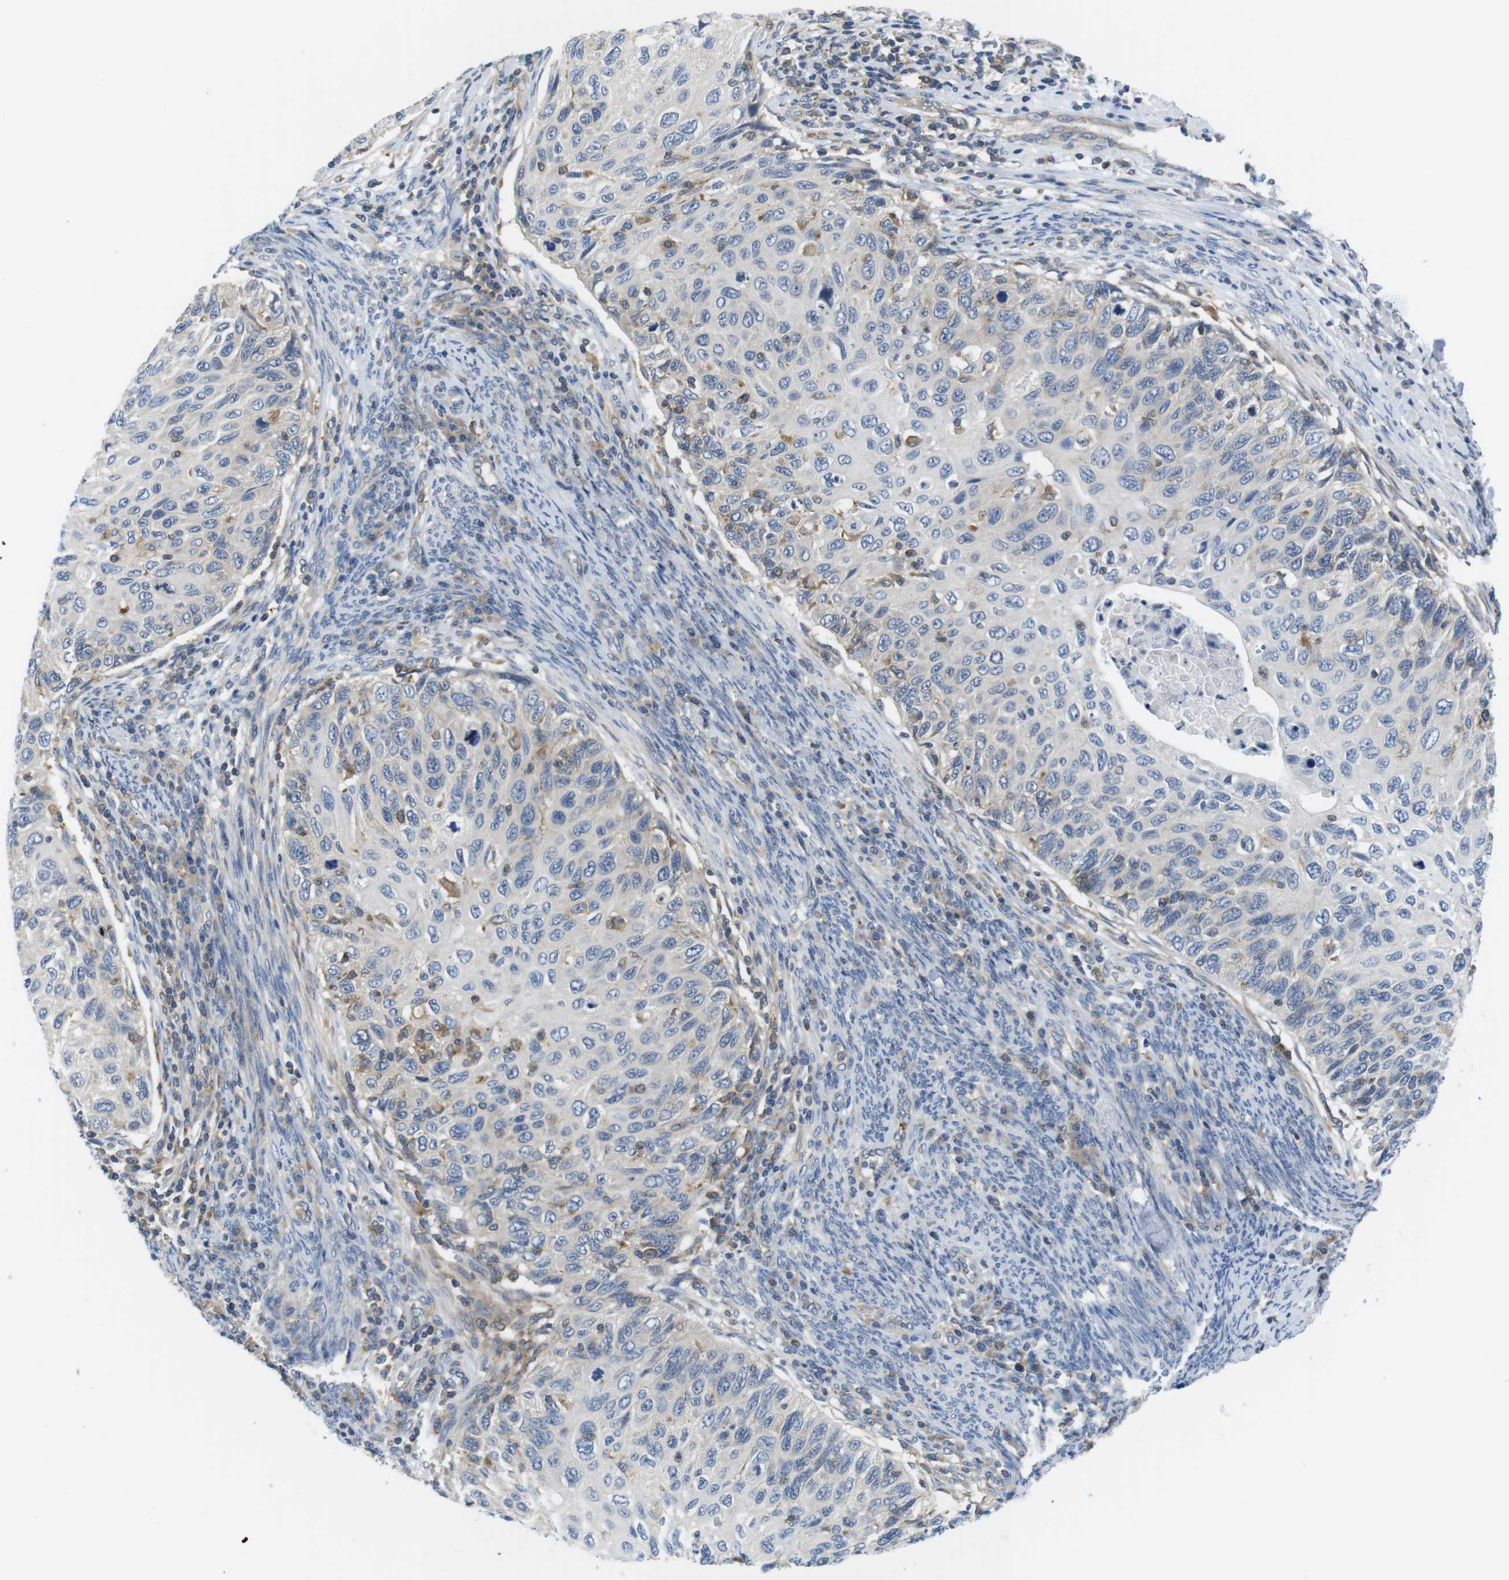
{"staining": {"intensity": "negative", "quantity": "none", "location": "none"}, "tissue": "cervical cancer", "cell_type": "Tumor cells", "image_type": "cancer", "snomed": [{"axis": "morphology", "description": "Squamous cell carcinoma, NOS"}, {"axis": "topography", "description": "Cervix"}], "caption": "DAB (3,3'-diaminobenzidine) immunohistochemical staining of squamous cell carcinoma (cervical) shows no significant expression in tumor cells.", "gene": "HERPUD2", "patient": {"sex": "female", "age": 70}}